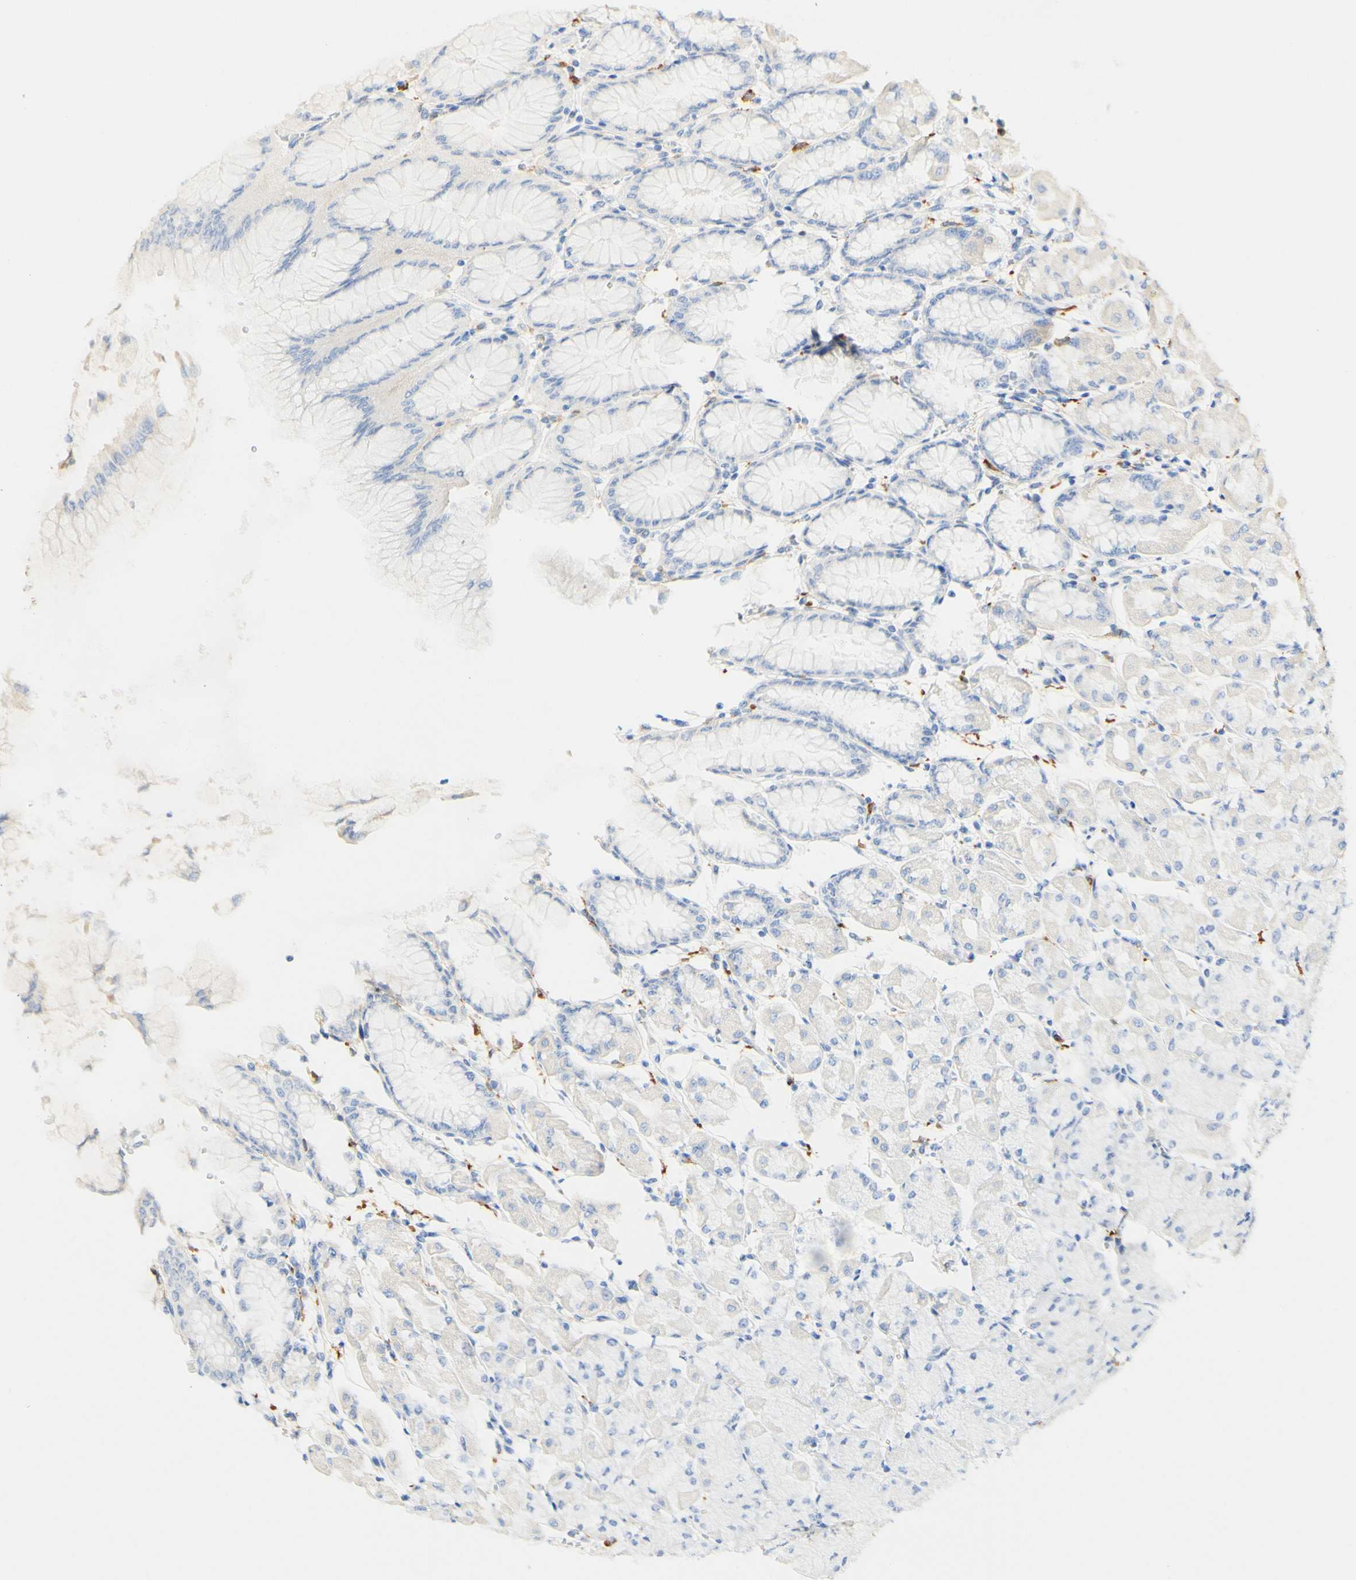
{"staining": {"intensity": "moderate", "quantity": "25%-75%", "location": "cytoplasmic/membranous"}, "tissue": "stomach", "cell_type": "Glandular cells", "image_type": "normal", "snomed": [{"axis": "morphology", "description": "Normal tissue, NOS"}, {"axis": "topography", "description": "Stomach, upper"}], "caption": "A brown stain shows moderate cytoplasmic/membranous staining of a protein in glandular cells of normal human stomach. (Stains: DAB in brown, nuclei in blue, Microscopy: brightfield microscopy at high magnification).", "gene": "FCGRT", "patient": {"sex": "female", "age": 56}}